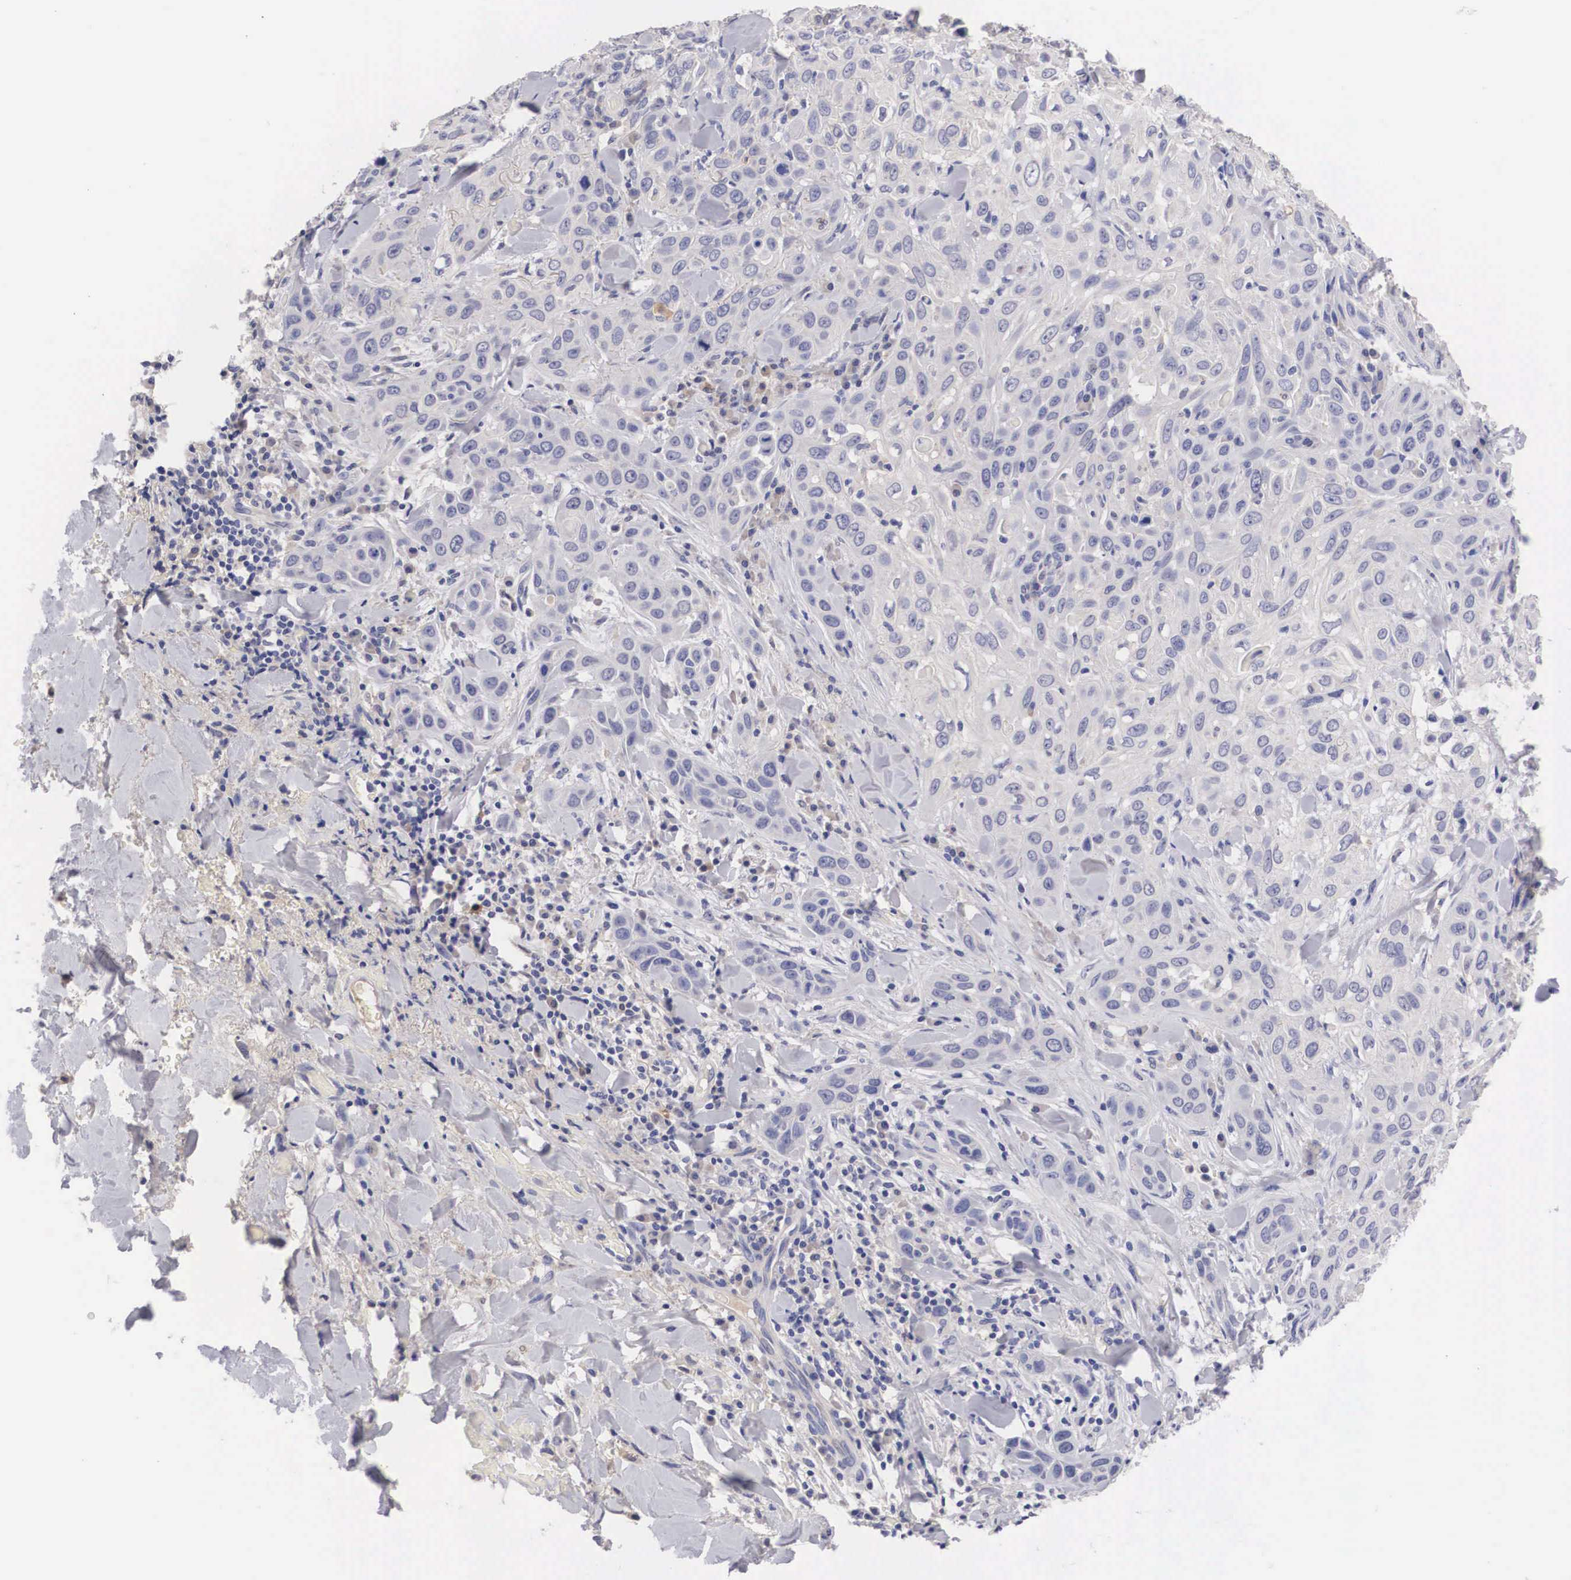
{"staining": {"intensity": "negative", "quantity": "none", "location": "none"}, "tissue": "skin cancer", "cell_type": "Tumor cells", "image_type": "cancer", "snomed": [{"axis": "morphology", "description": "Squamous cell carcinoma, NOS"}, {"axis": "topography", "description": "Skin"}], "caption": "IHC histopathology image of neoplastic tissue: human skin cancer stained with DAB shows no significant protein positivity in tumor cells.", "gene": "ABHD4", "patient": {"sex": "male", "age": 84}}